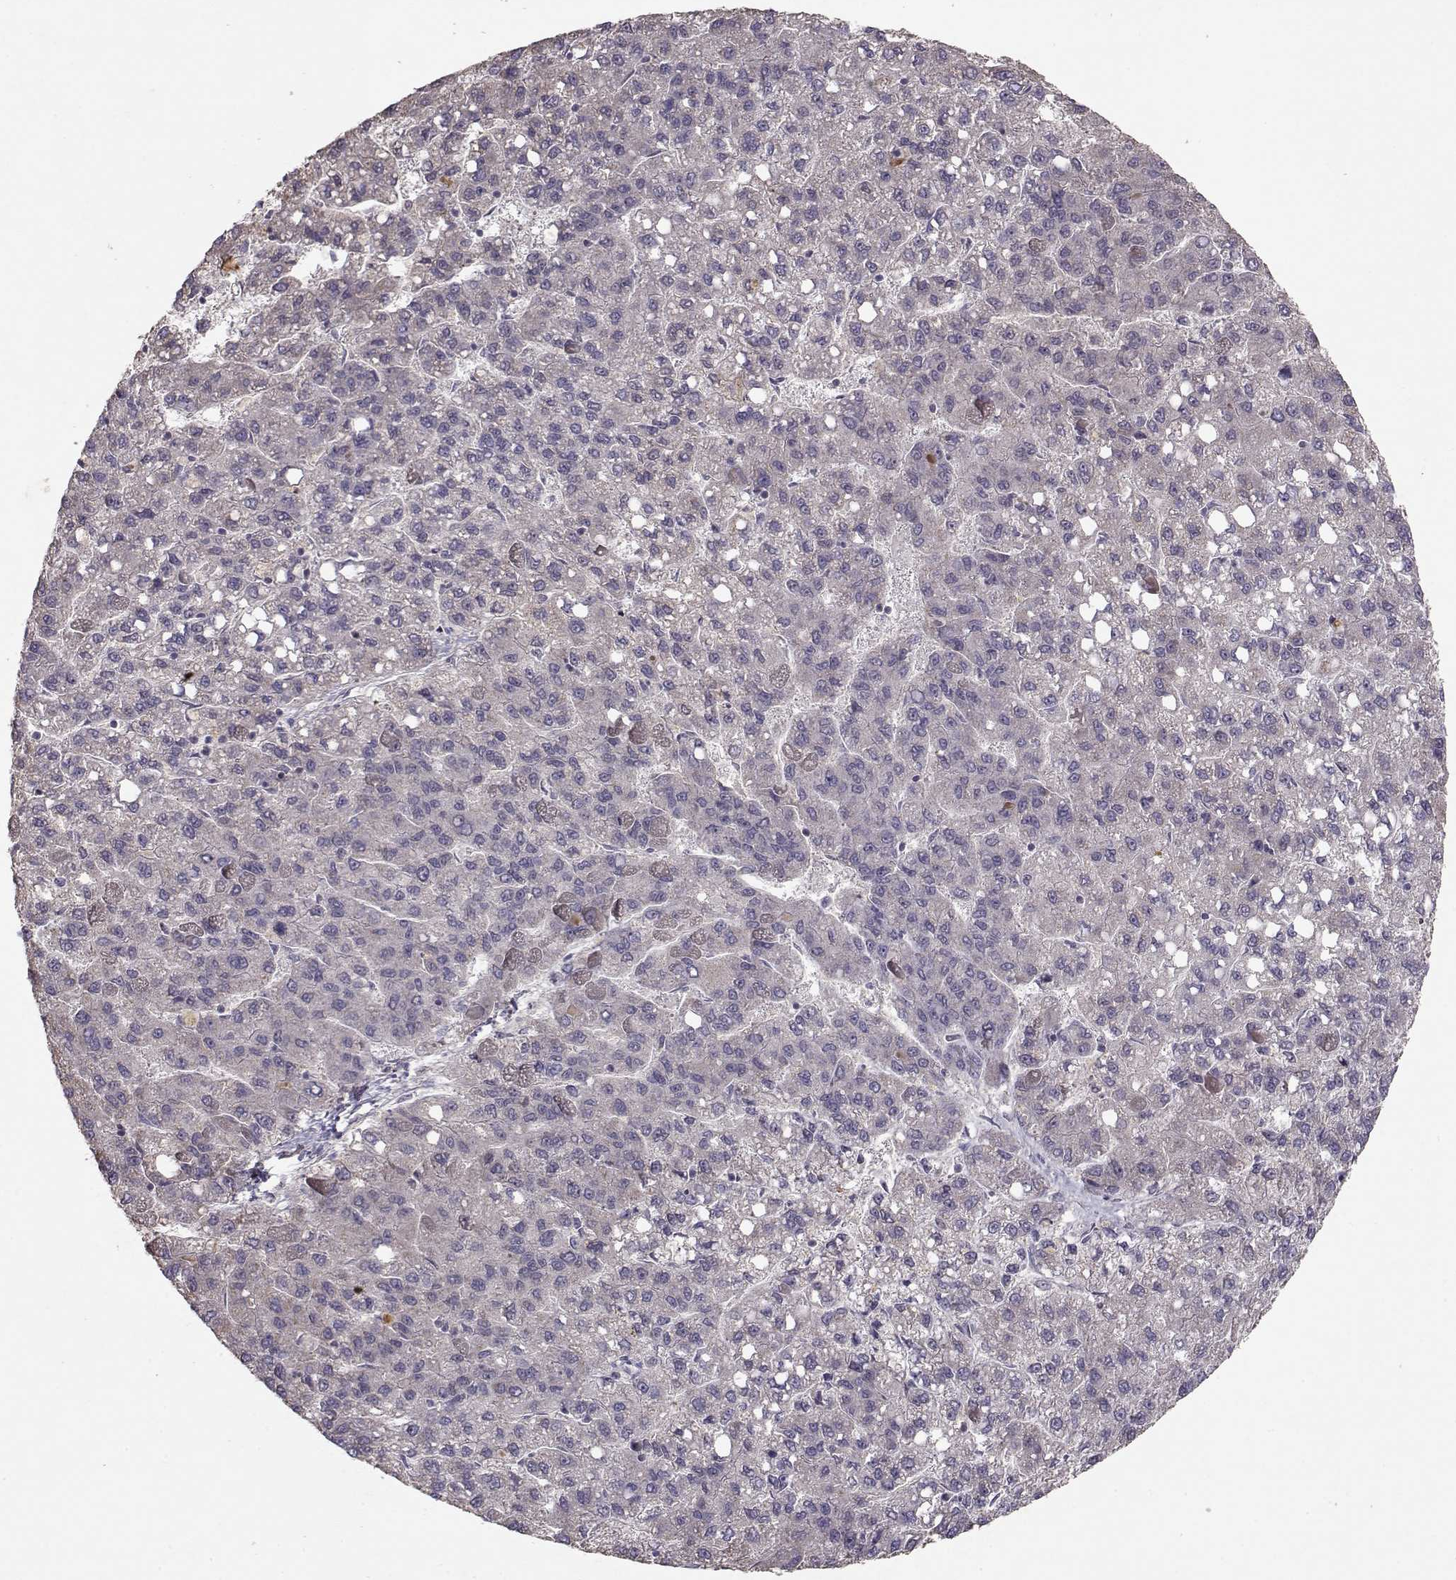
{"staining": {"intensity": "negative", "quantity": "none", "location": "none"}, "tissue": "liver cancer", "cell_type": "Tumor cells", "image_type": "cancer", "snomed": [{"axis": "morphology", "description": "Carcinoma, Hepatocellular, NOS"}, {"axis": "topography", "description": "Liver"}], "caption": "Immunohistochemistry (IHC) histopathology image of liver cancer stained for a protein (brown), which shows no staining in tumor cells. (Immunohistochemistry, brightfield microscopy, high magnification).", "gene": "PMCH", "patient": {"sex": "female", "age": 82}}